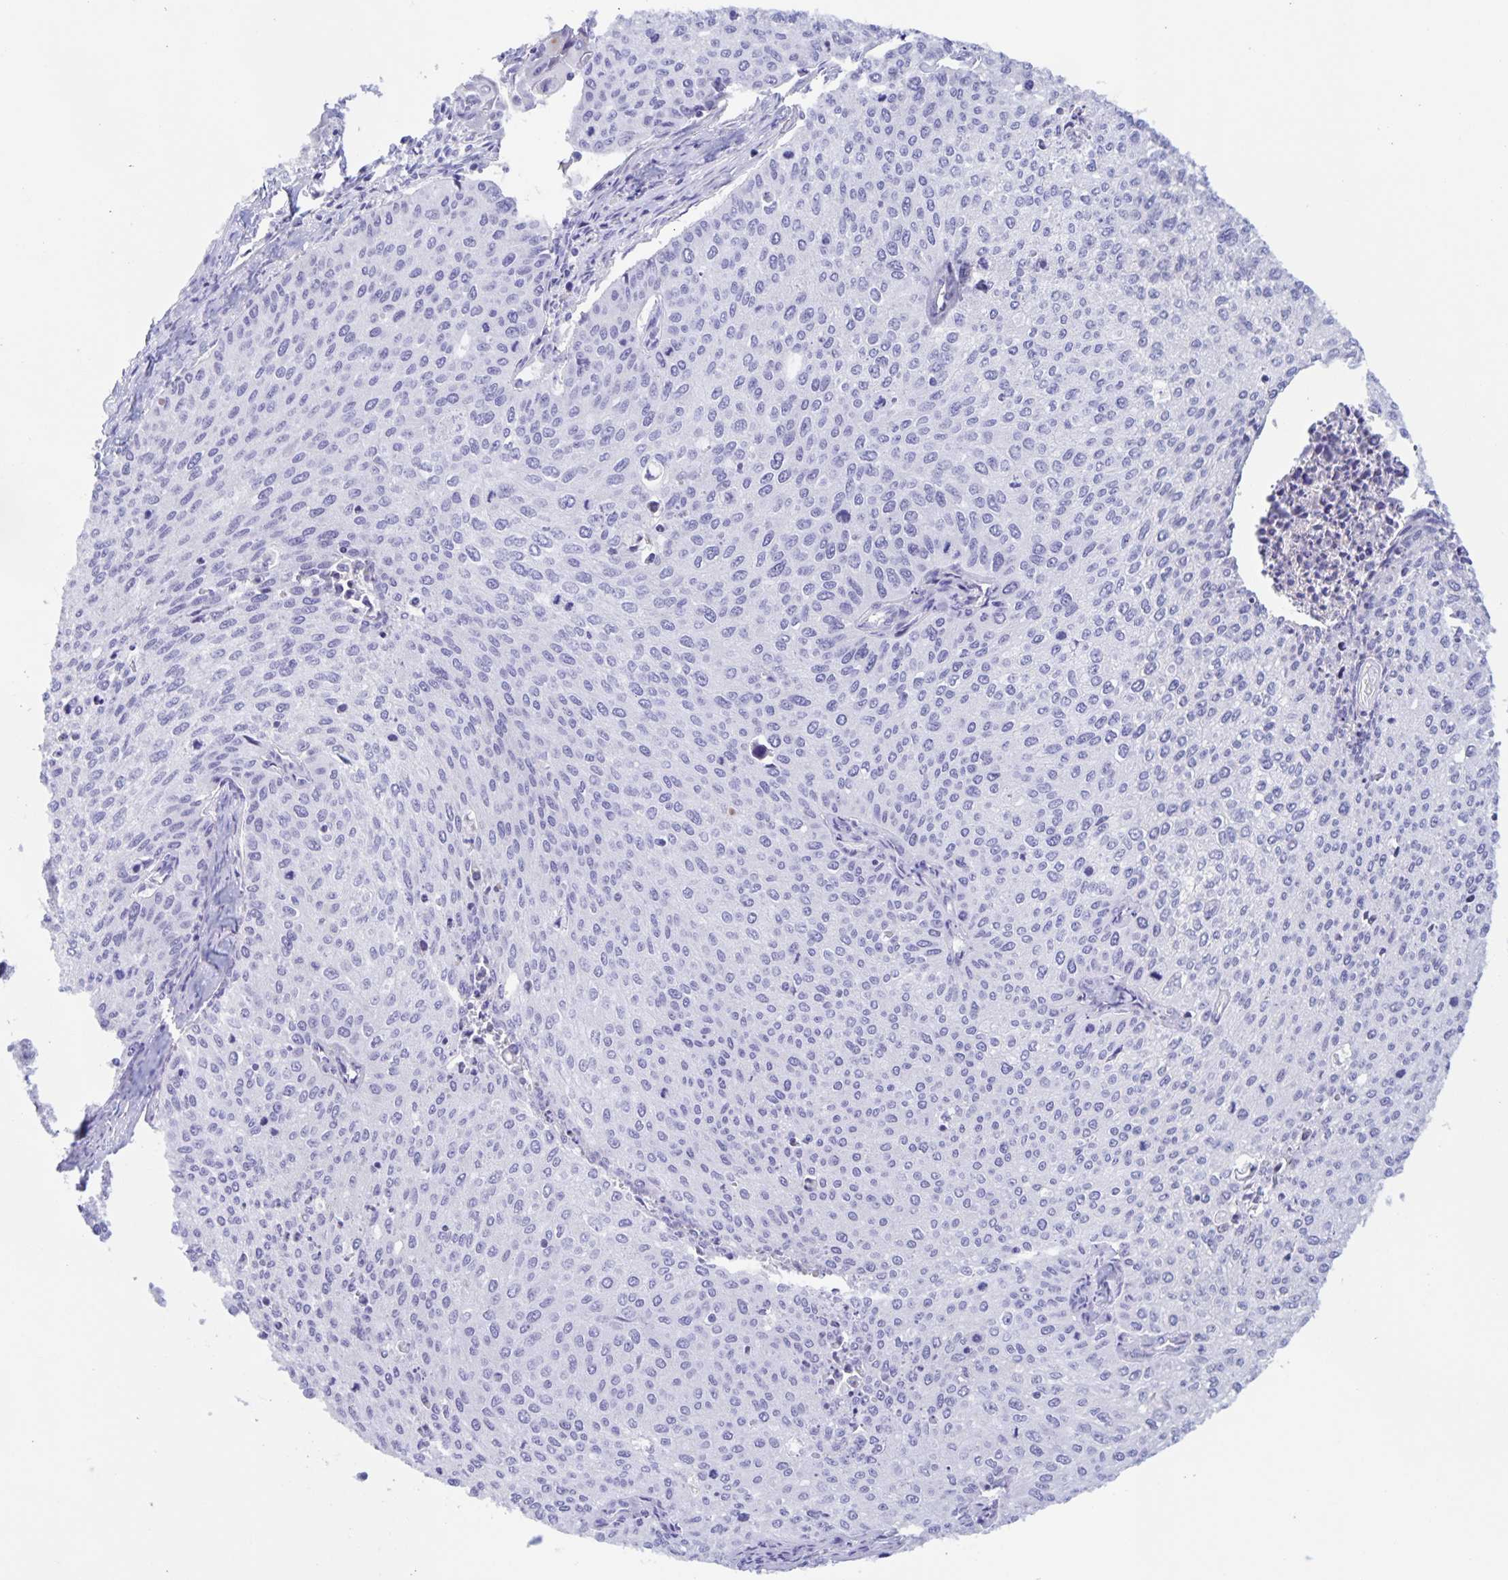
{"staining": {"intensity": "negative", "quantity": "none", "location": "none"}, "tissue": "cervical cancer", "cell_type": "Tumor cells", "image_type": "cancer", "snomed": [{"axis": "morphology", "description": "Squamous cell carcinoma, NOS"}, {"axis": "topography", "description": "Cervix"}], "caption": "The photomicrograph reveals no significant expression in tumor cells of cervical cancer.", "gene": "CATSPER4", "patient": {"sex": "female", "age": 38}}